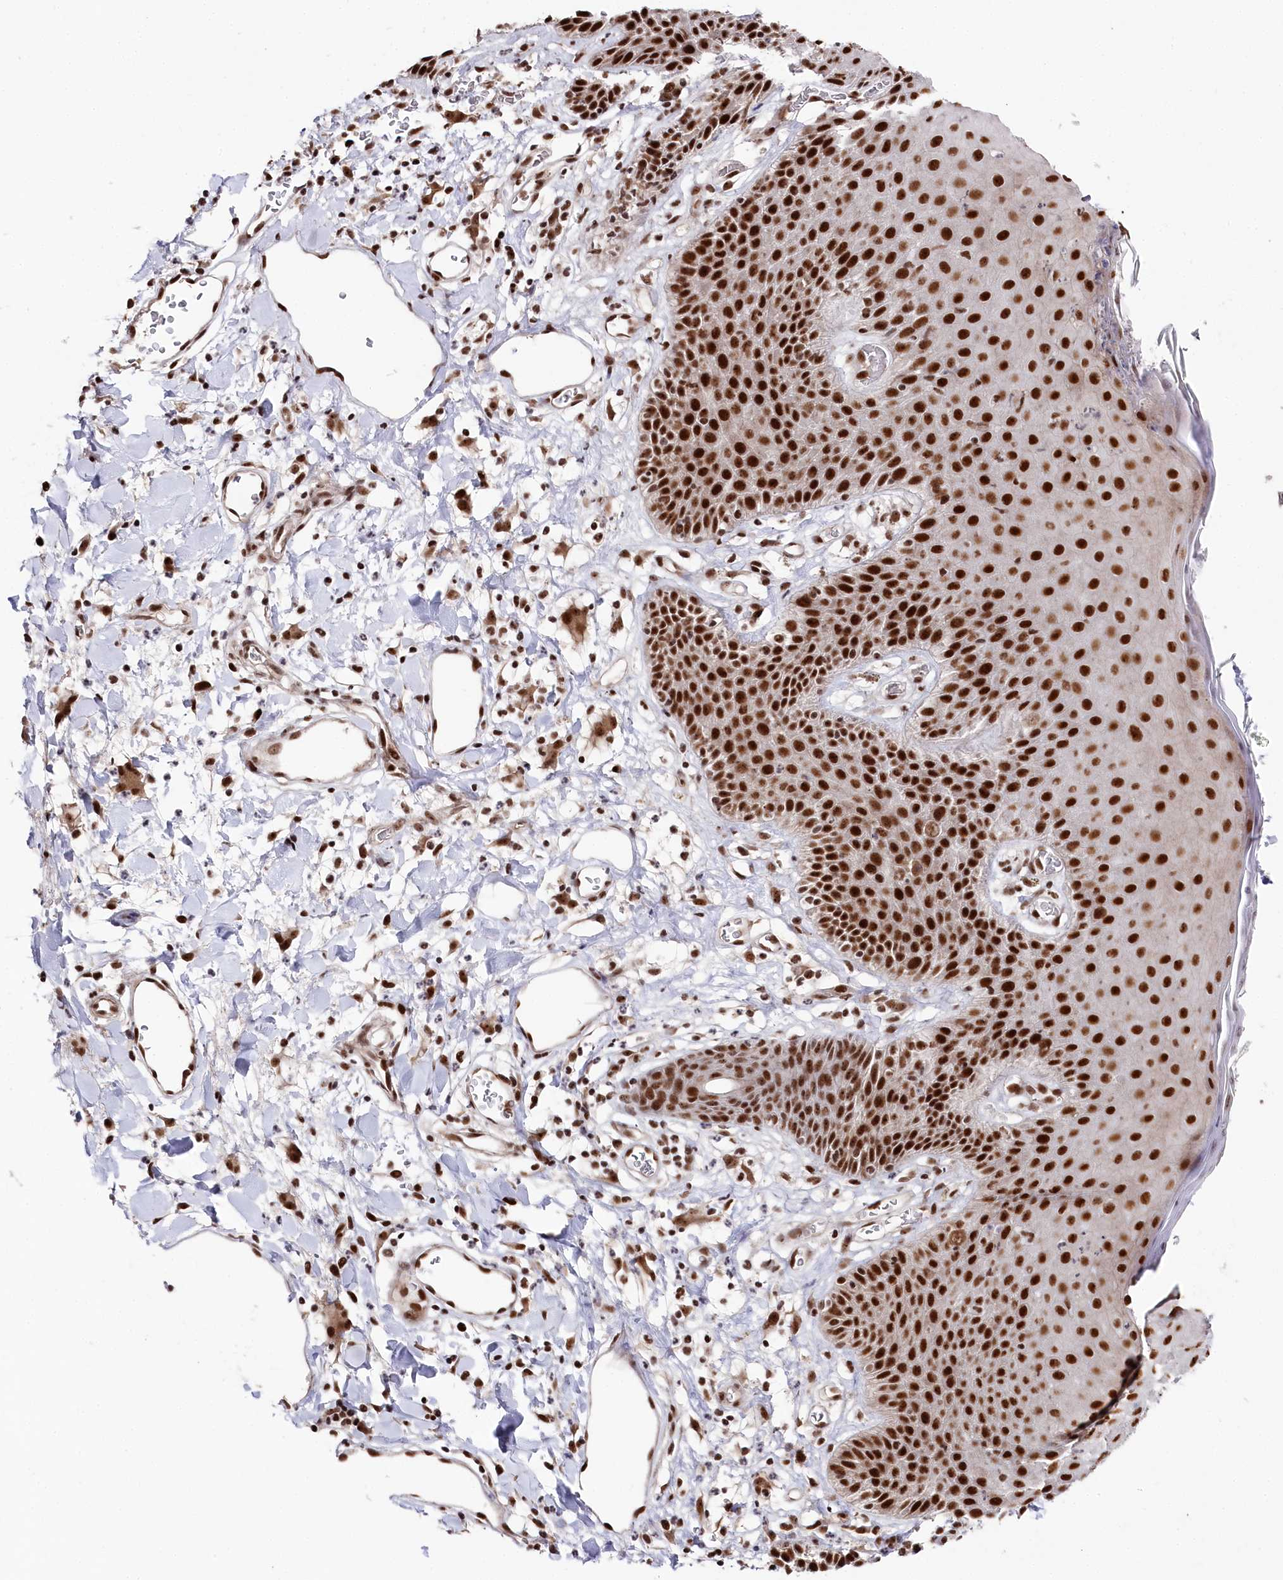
{"staining": {"intensity": "strong", "quantity": ">75%", "location": "nuclear"}, "tissue": "skin", "cell_type": "Epidermal cells", "image_type": "normal", "snomed": [{"axis": "morphology", "description": "Normal tissue, NOS"}, {"axis": "topography", "description": "Vulva"}], "caption": "Benign skin was stained to show a protein in brown. There is high levels of strong nuclear expression in about >75% of epidermal cells.", "gene": "POLR2H", "patient": {"sex": "female", "age": 68}}